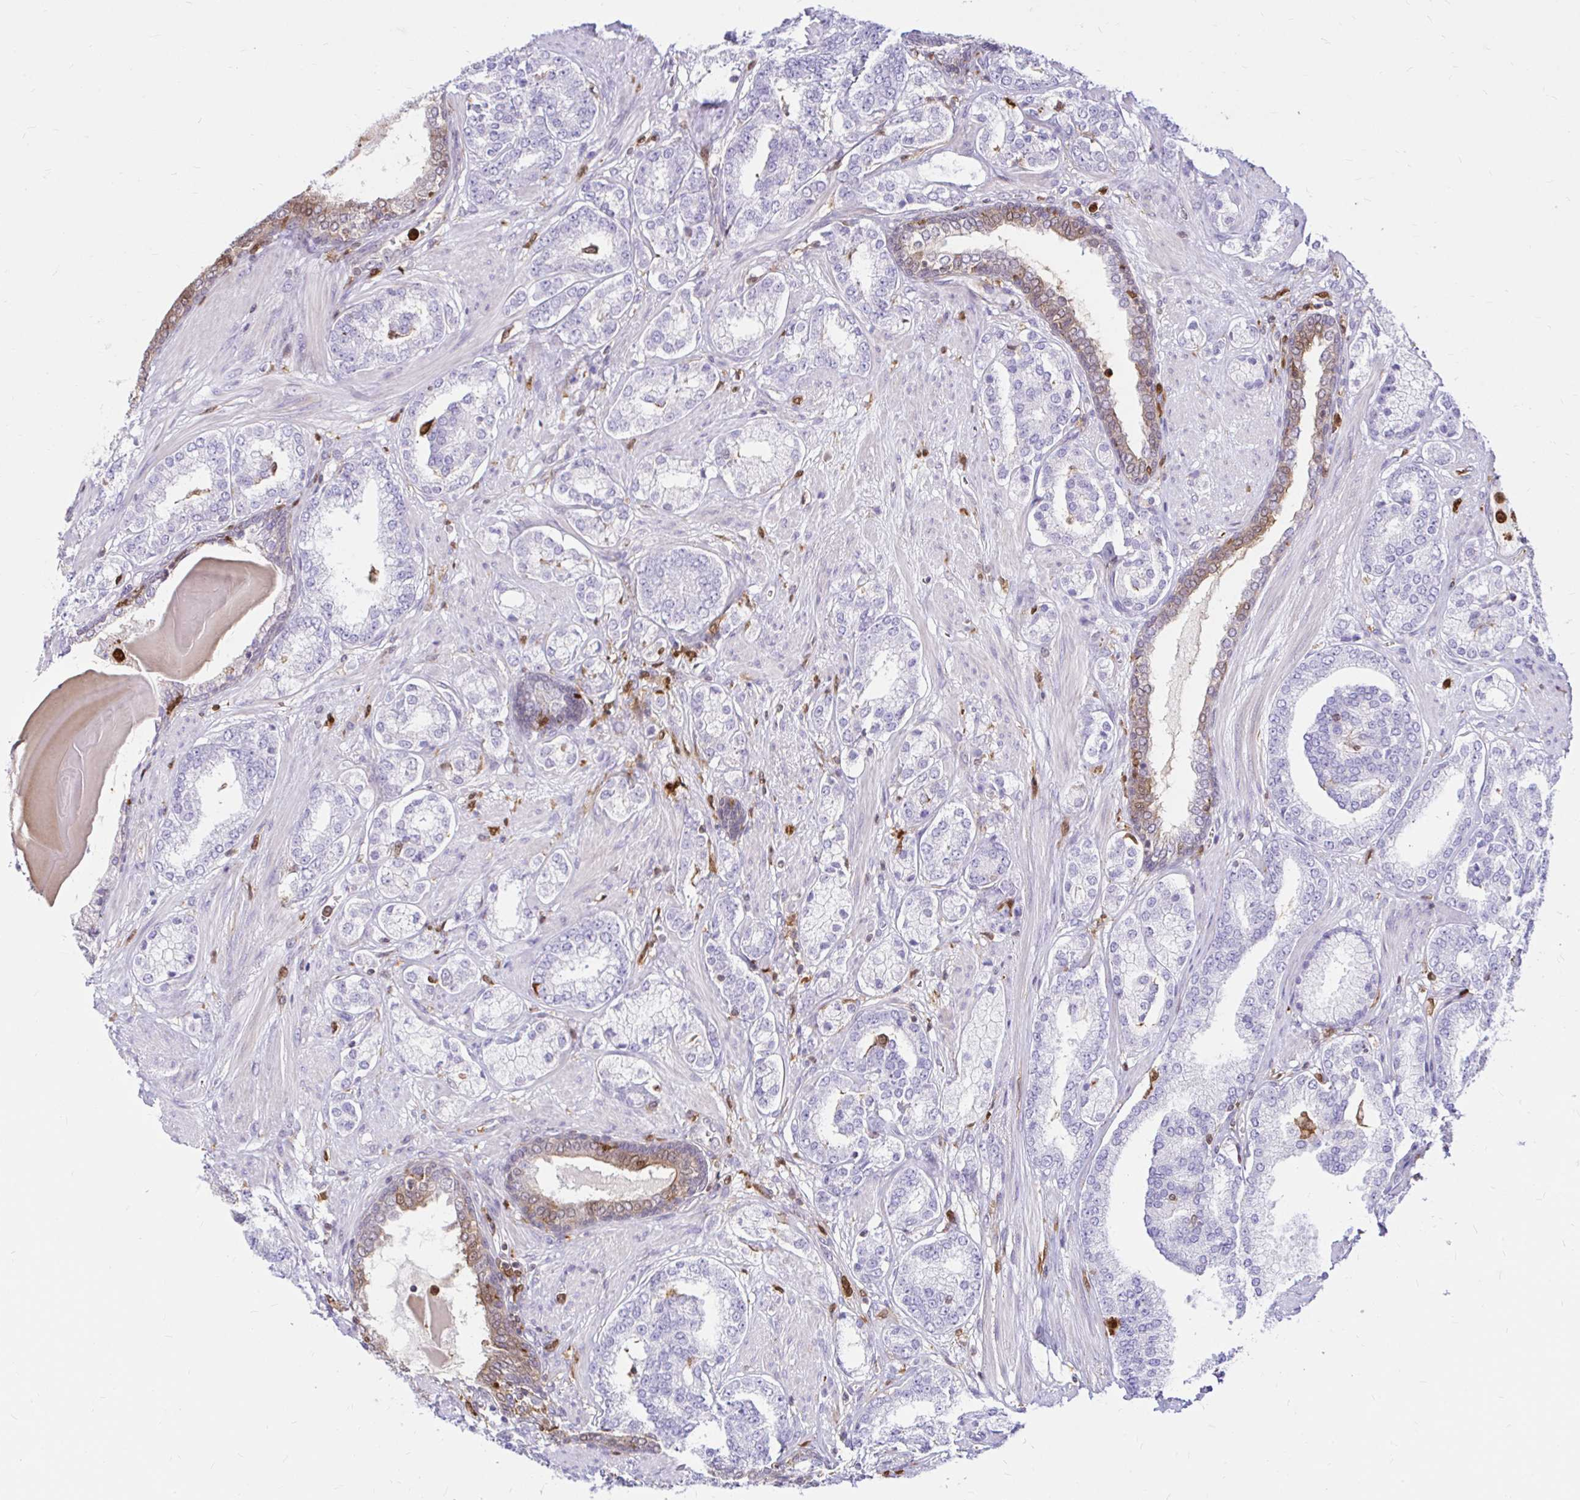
{"staining": {"intensity": "negative", "quantity": "none", "location": "none"}, "tissue": "prostate cancer", "cell_type": "Tumor cells", "image_type": "cancer", "snomed": [{"axis": "morphology", "description": "Adenocarcinoma, High grade"}, {"axis": "topography", "description": "Prostate"}], "caption": "Immunohistochemical staining of prostate cancer reveals no significant expression in tumor cells.", "gene": "PYCARD", "patient": {"sex": "male", "age": 62}}